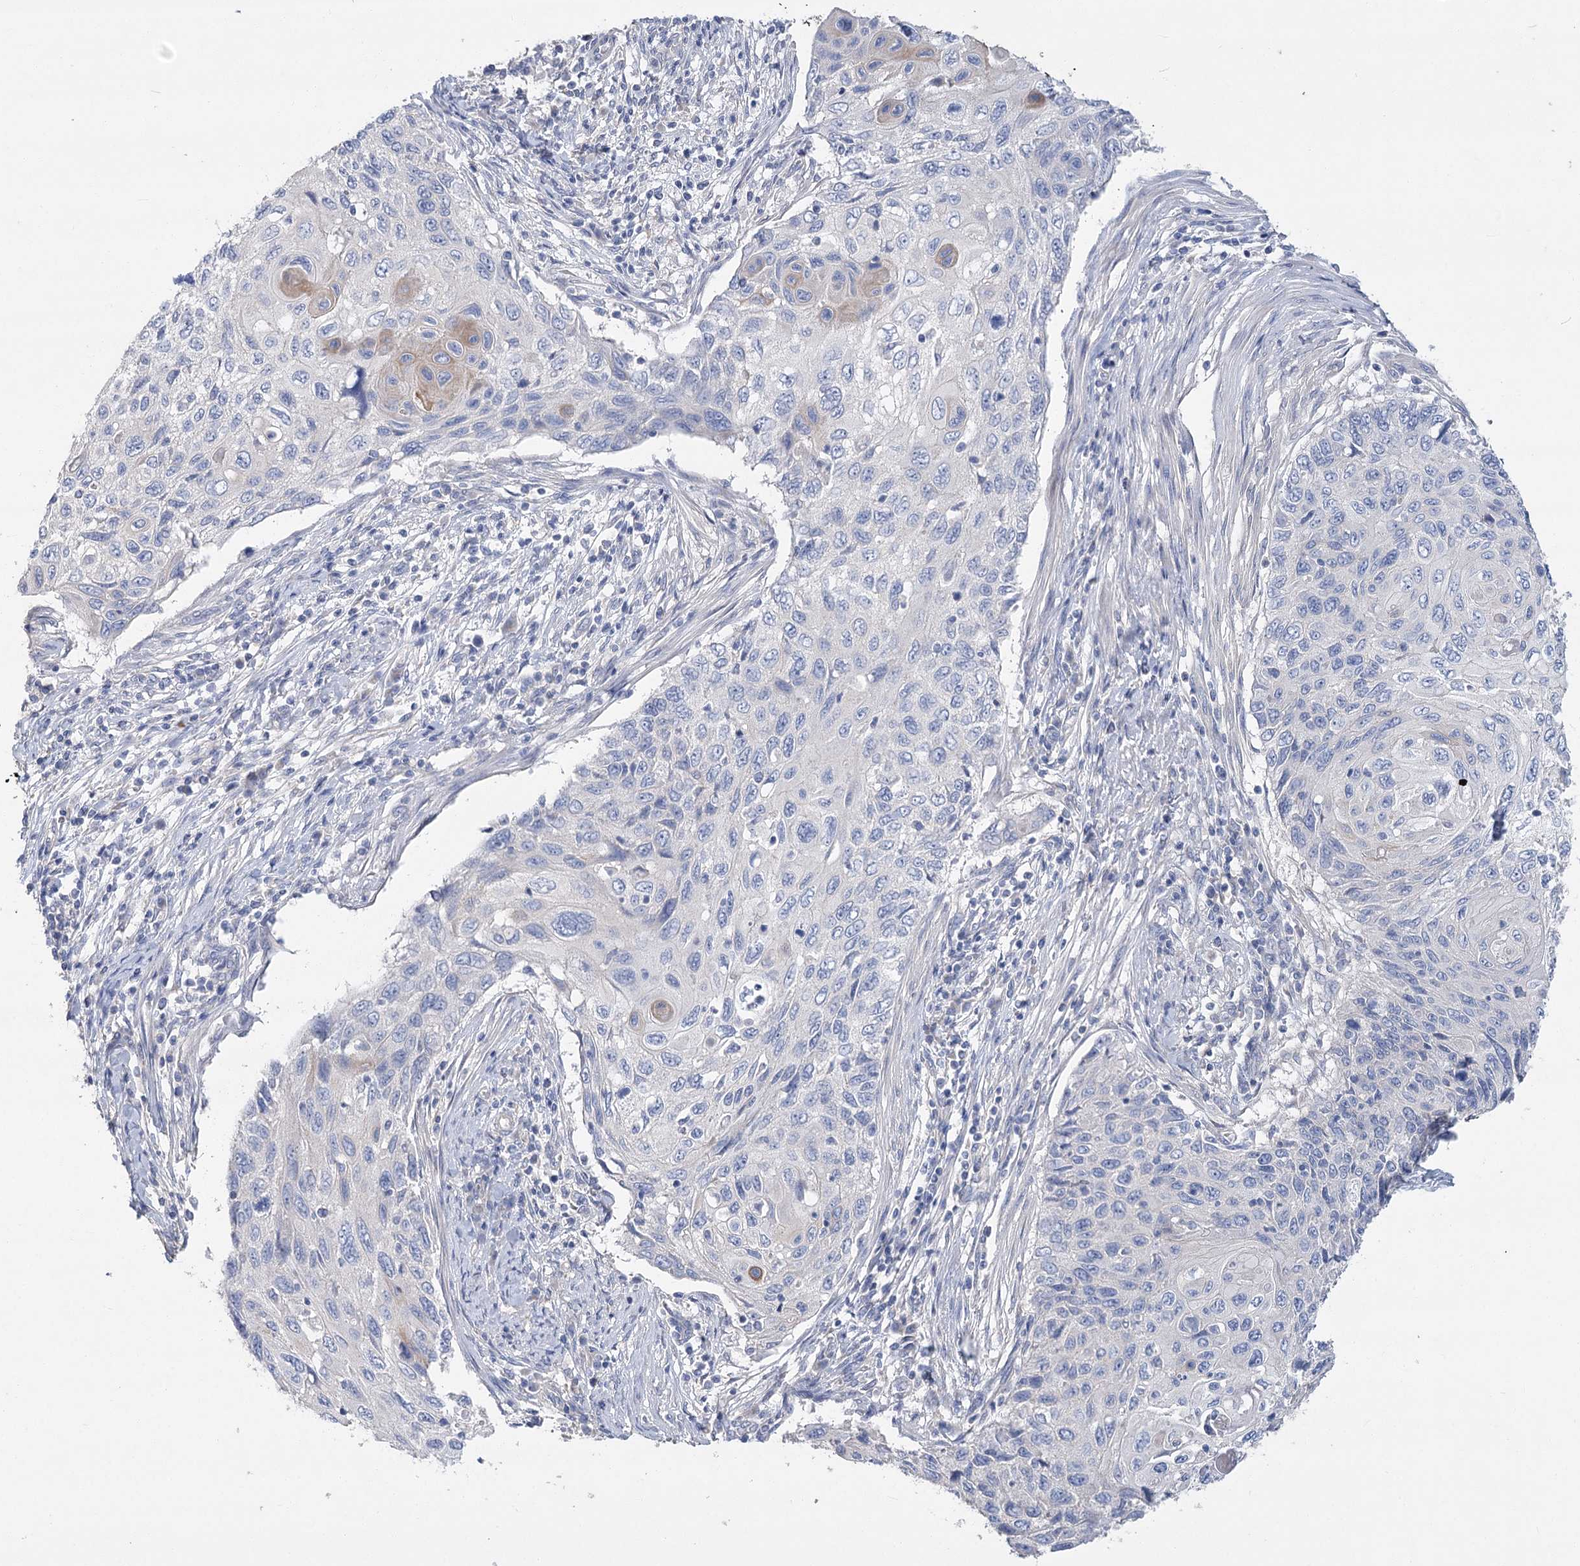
{"staining": {"intensity": "negative", "quantity": "none", "location": "none"}, "tissue": "cervical cancer", "cell_type": "Tumor cells", "image_type": "cancer", "snomed": [{"axis": "morphology", "description": "Squamous cell carcinoma, NOS"}, {"axis": "topography", "description": "Cervix"}], "caption": "An IHC micrograph of cervical squamous cell carcinoma is shown. There is no staining in tumor cells of cervical squamous cell carcinoma.", "gene": "SLC9A3", "patient": {"sex": "female", "age": 70}}